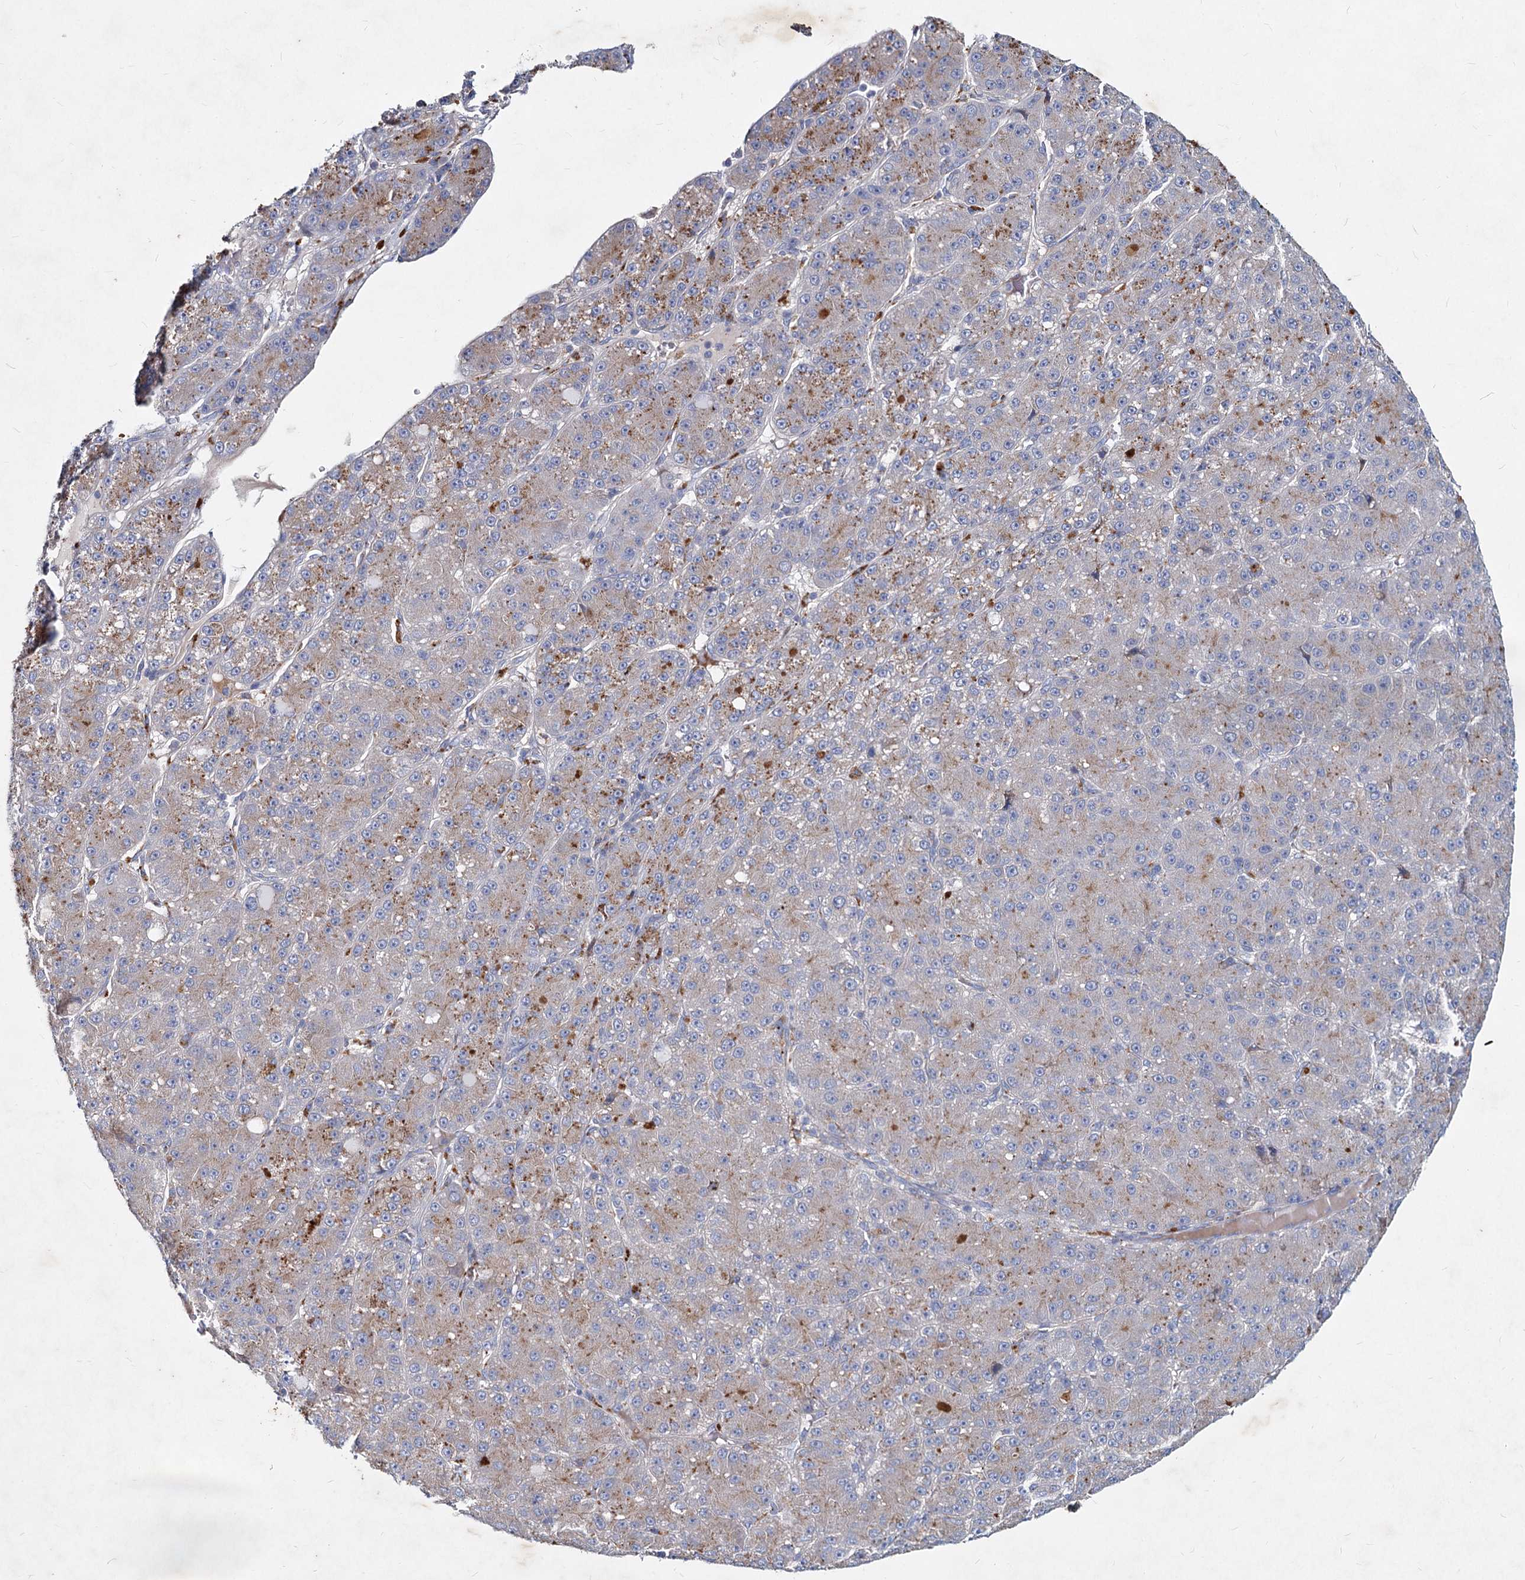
{"staining": {"intensity": "weak", "quantity": "<25%", "location": "cytoplasmic/membranous"}, "tissue": "liver cancer", "cell_type": "Tumor cells", "image_type": "cancer", "snomed": [{"axis": "morphology", "description": "Carcinoma, Hepatocellular, NOS"}, {"axis": "topography", "description": "Liver"}], "caption": "There is no significant expression in tumor cells of liver cancer (hepatocellular carcinoma).", "gene": "AGBL4", "patient": {"sex": "male", "age": 67}}